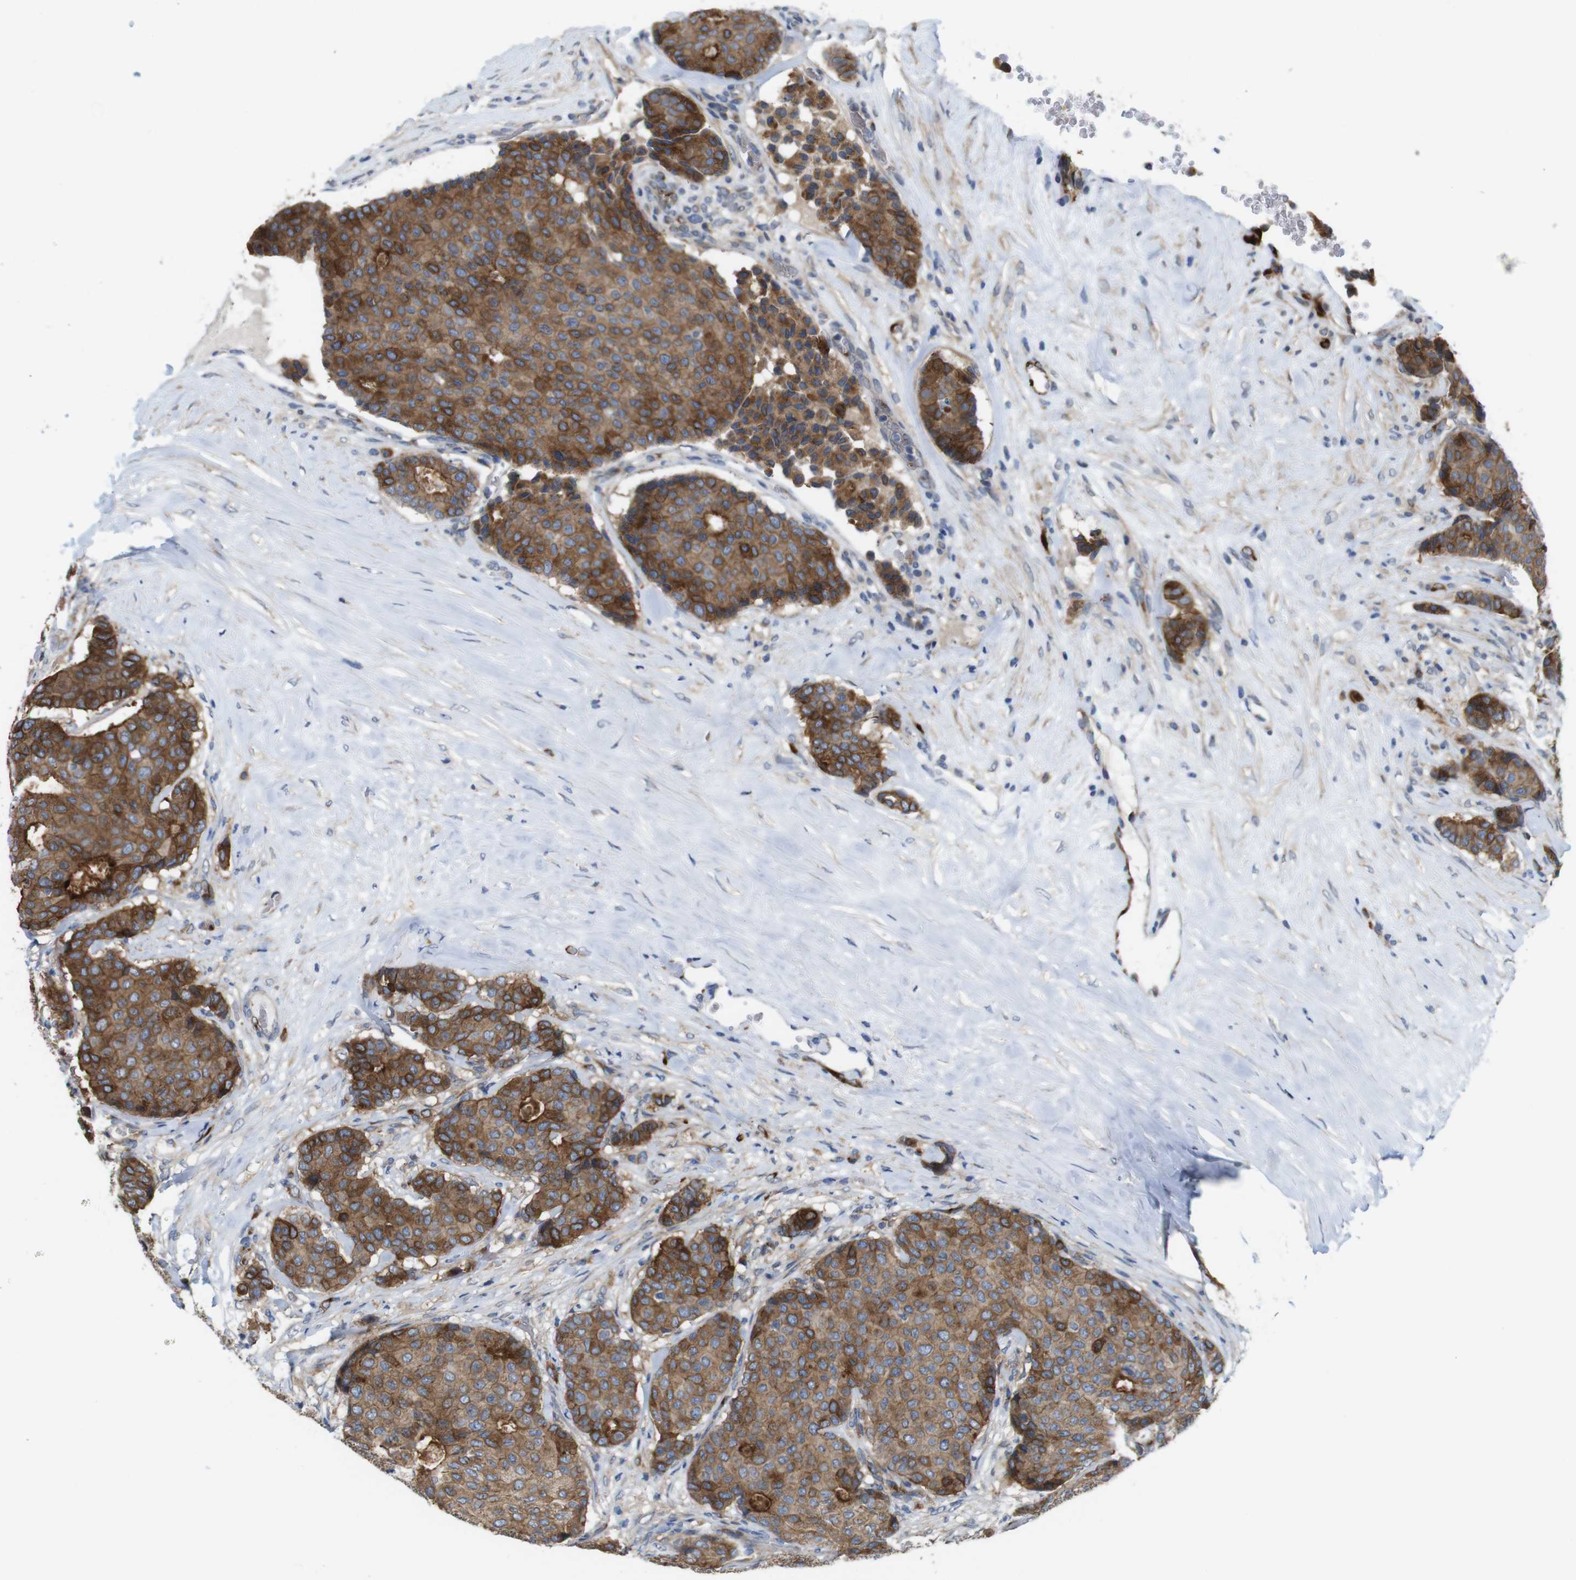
{"staining": {"intensity": "moderate", "quantity": ">75%", "location": "cytoplasmic/membranous"}, "tissue": "breast cancer", "cell_type": "Tumor cells", "image_type": "cancer", "snomed": [{"axis": "morphology", "description": "Duct carcinoma"}, {"axis": "topography", "description": "Breast"}], "caption": "A photomicrograph of breast invasive ductal carcinoma stained for a protein shows moderate cytoplasmic/membranous brown staining in tumor cells.", "gene": "EFCAB14", "patient": {"sex": "female", "age": 75}}